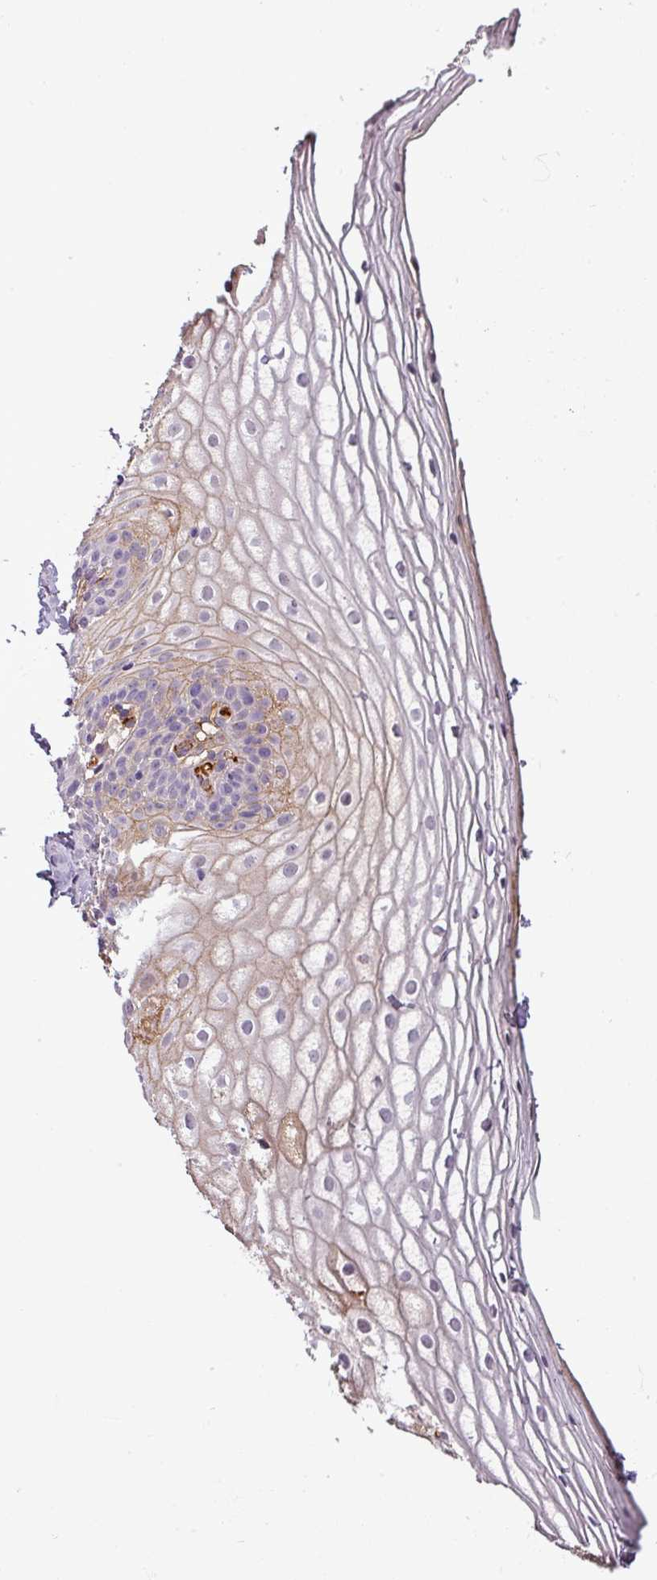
{"staining": {"intensity": "weak", "quantity": "<25%", "location": "cytoplasmic/membranous"}, "tissue": "vagina", "cell_type": "Squamous epithelial cells", "image_type": "normal", "snomed": [{"axis": "morphology", "description": "Normal tissue, NOS"}, {"axis": "topography", "description": "Vagina"}], "caption": "Photomicrograph shows no significant protein expression in squamous epithelial cells of normal vagina. (DAB (3,3'-diaminobenzidine) immunohistochemistry (IHC), high magnification).", "gene": "APOC1", "patient": {"sex": "female", "age": 56}}